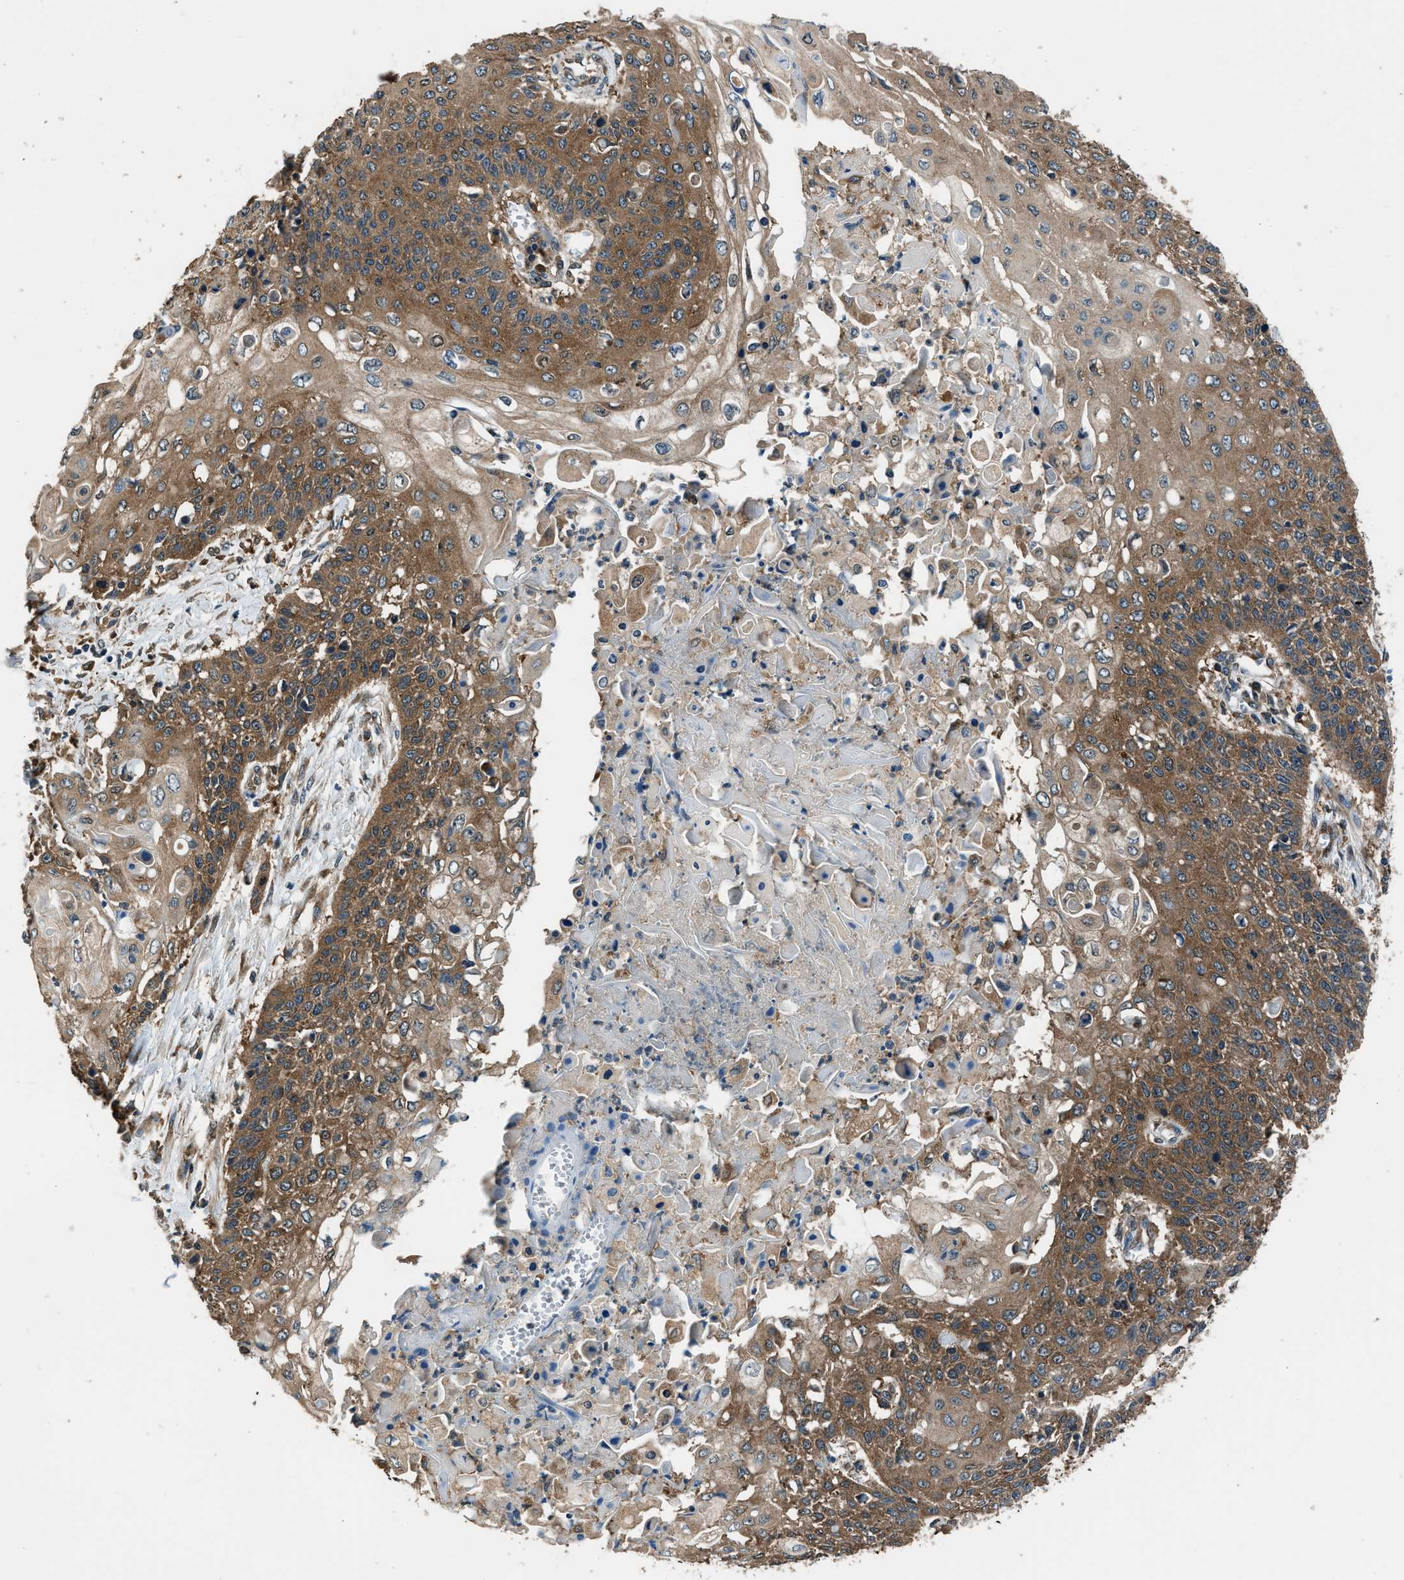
{"staining": {"intensity": "moderate", "quantity": ">75%", "location": "cytoplasmic/membranous"}, "tissue": "cervical cancer", "cell_type": "Tumor cells", "image_type": "cancer", "snomed": [{"axis": "morphology", "description": "Squamous cell carcinoma, NOS"}, {"axis": "topography", "description": "Cervix"}], "caption": "A brown stain labels moderate cytoplasmic/membranous expression of a protein in cervical squamous cell carcinoma tumor cells.", "gene": "ARFGAP2", "patient": {"sex": "female", "age": 39}}